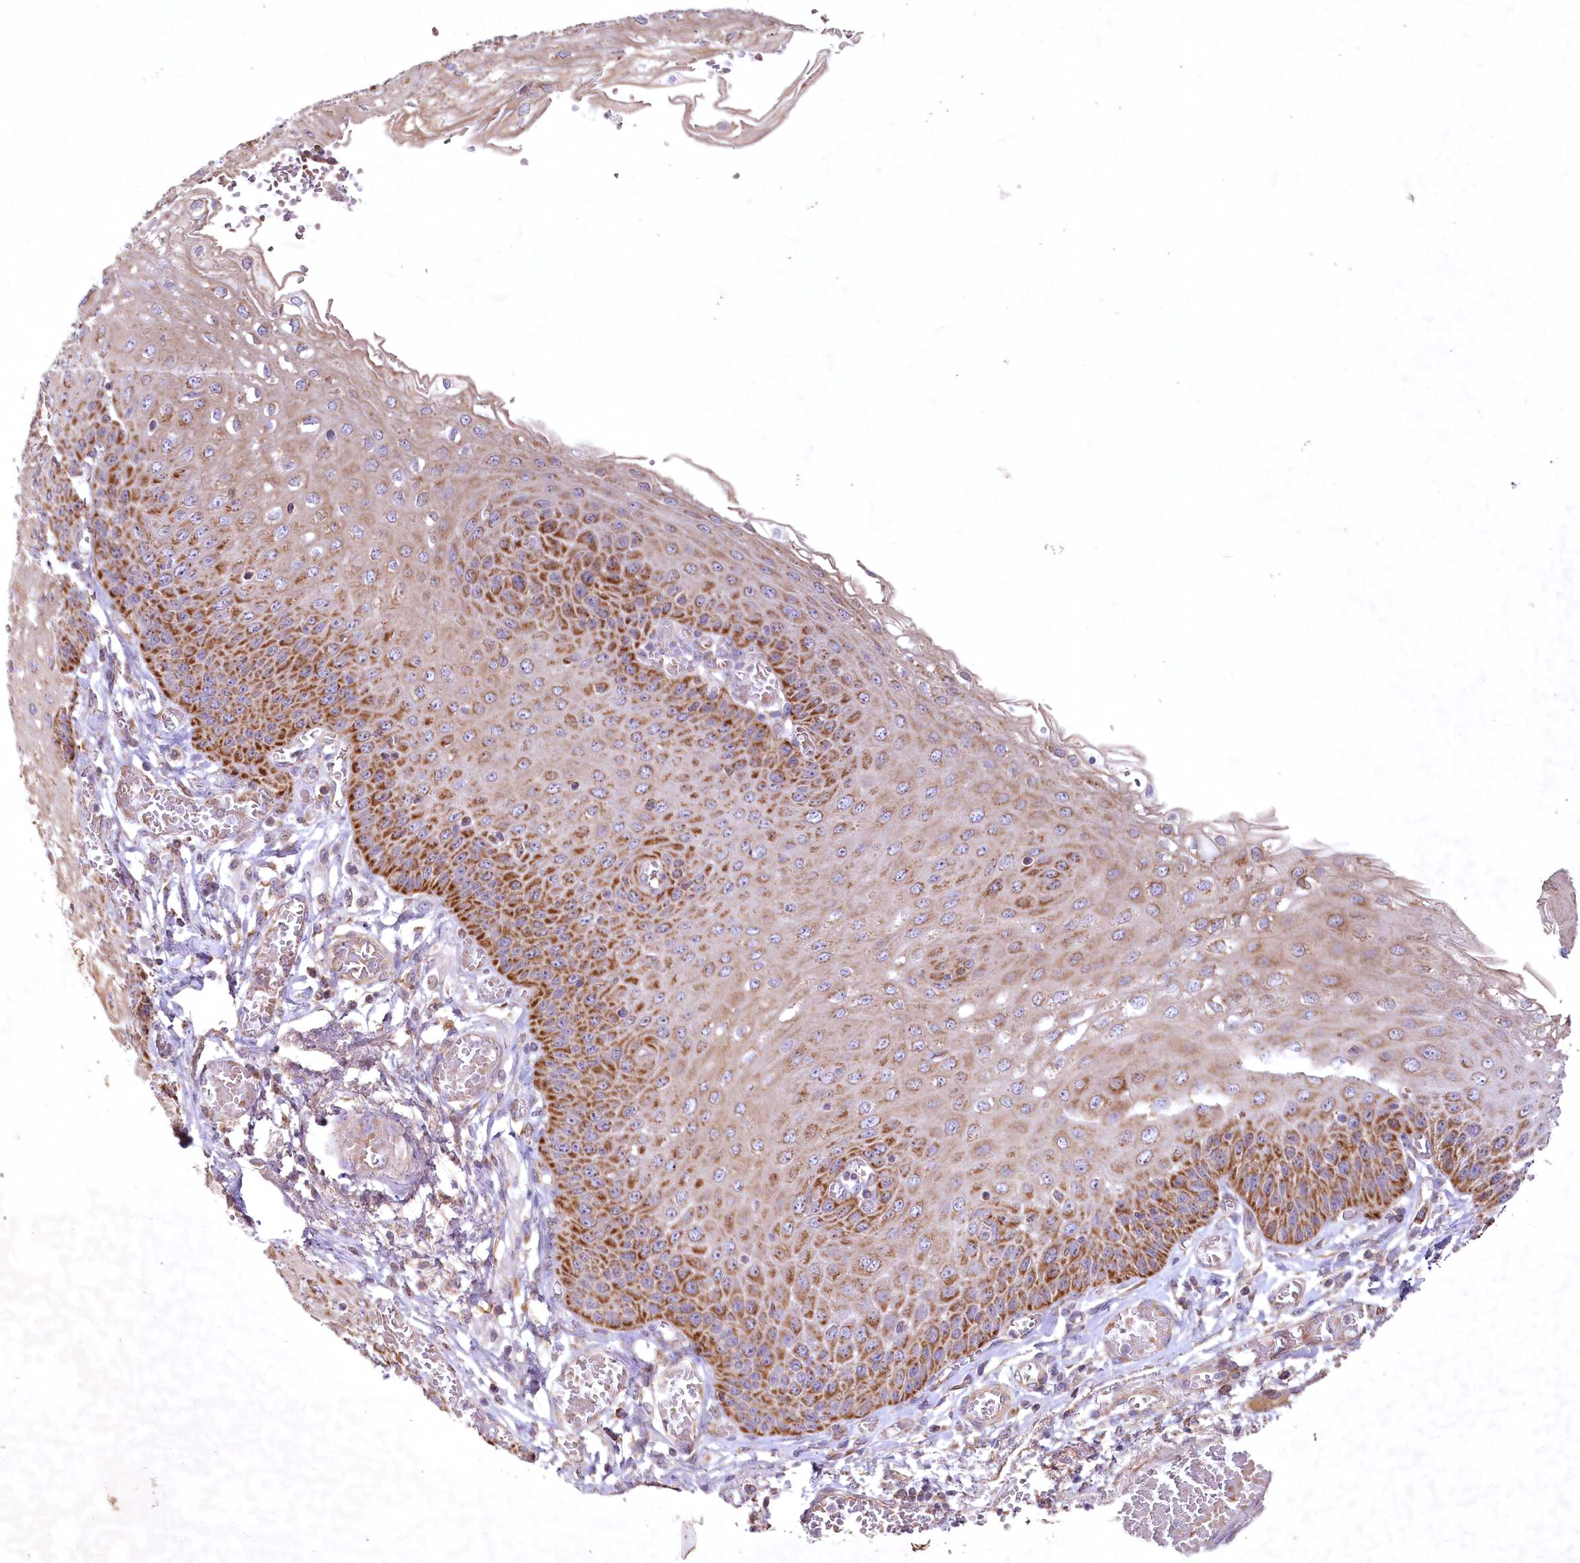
{"staining": {"intensity": "strong", "quantity": ">75%", "location": "cytoplasmic/membranous"}, "tissue": "esophagus", "cell_type": "Squamous epithelial cells", "image_type": "normal", "snomed": [{"axis": "morphology", "description": "Normal tissue, NOS"}, {"axis": "topography", "description": "Esophagus"}], "caption": "High-power microscopy captured an immunohistochemistry photomicrograph of benign esophagus, revealing strong cytoplasmic/membranous expression in approximately >75% of squamous epithelial cells.", "gene": "MRPL44", "patient": {"sex": "male", "age": 81}}